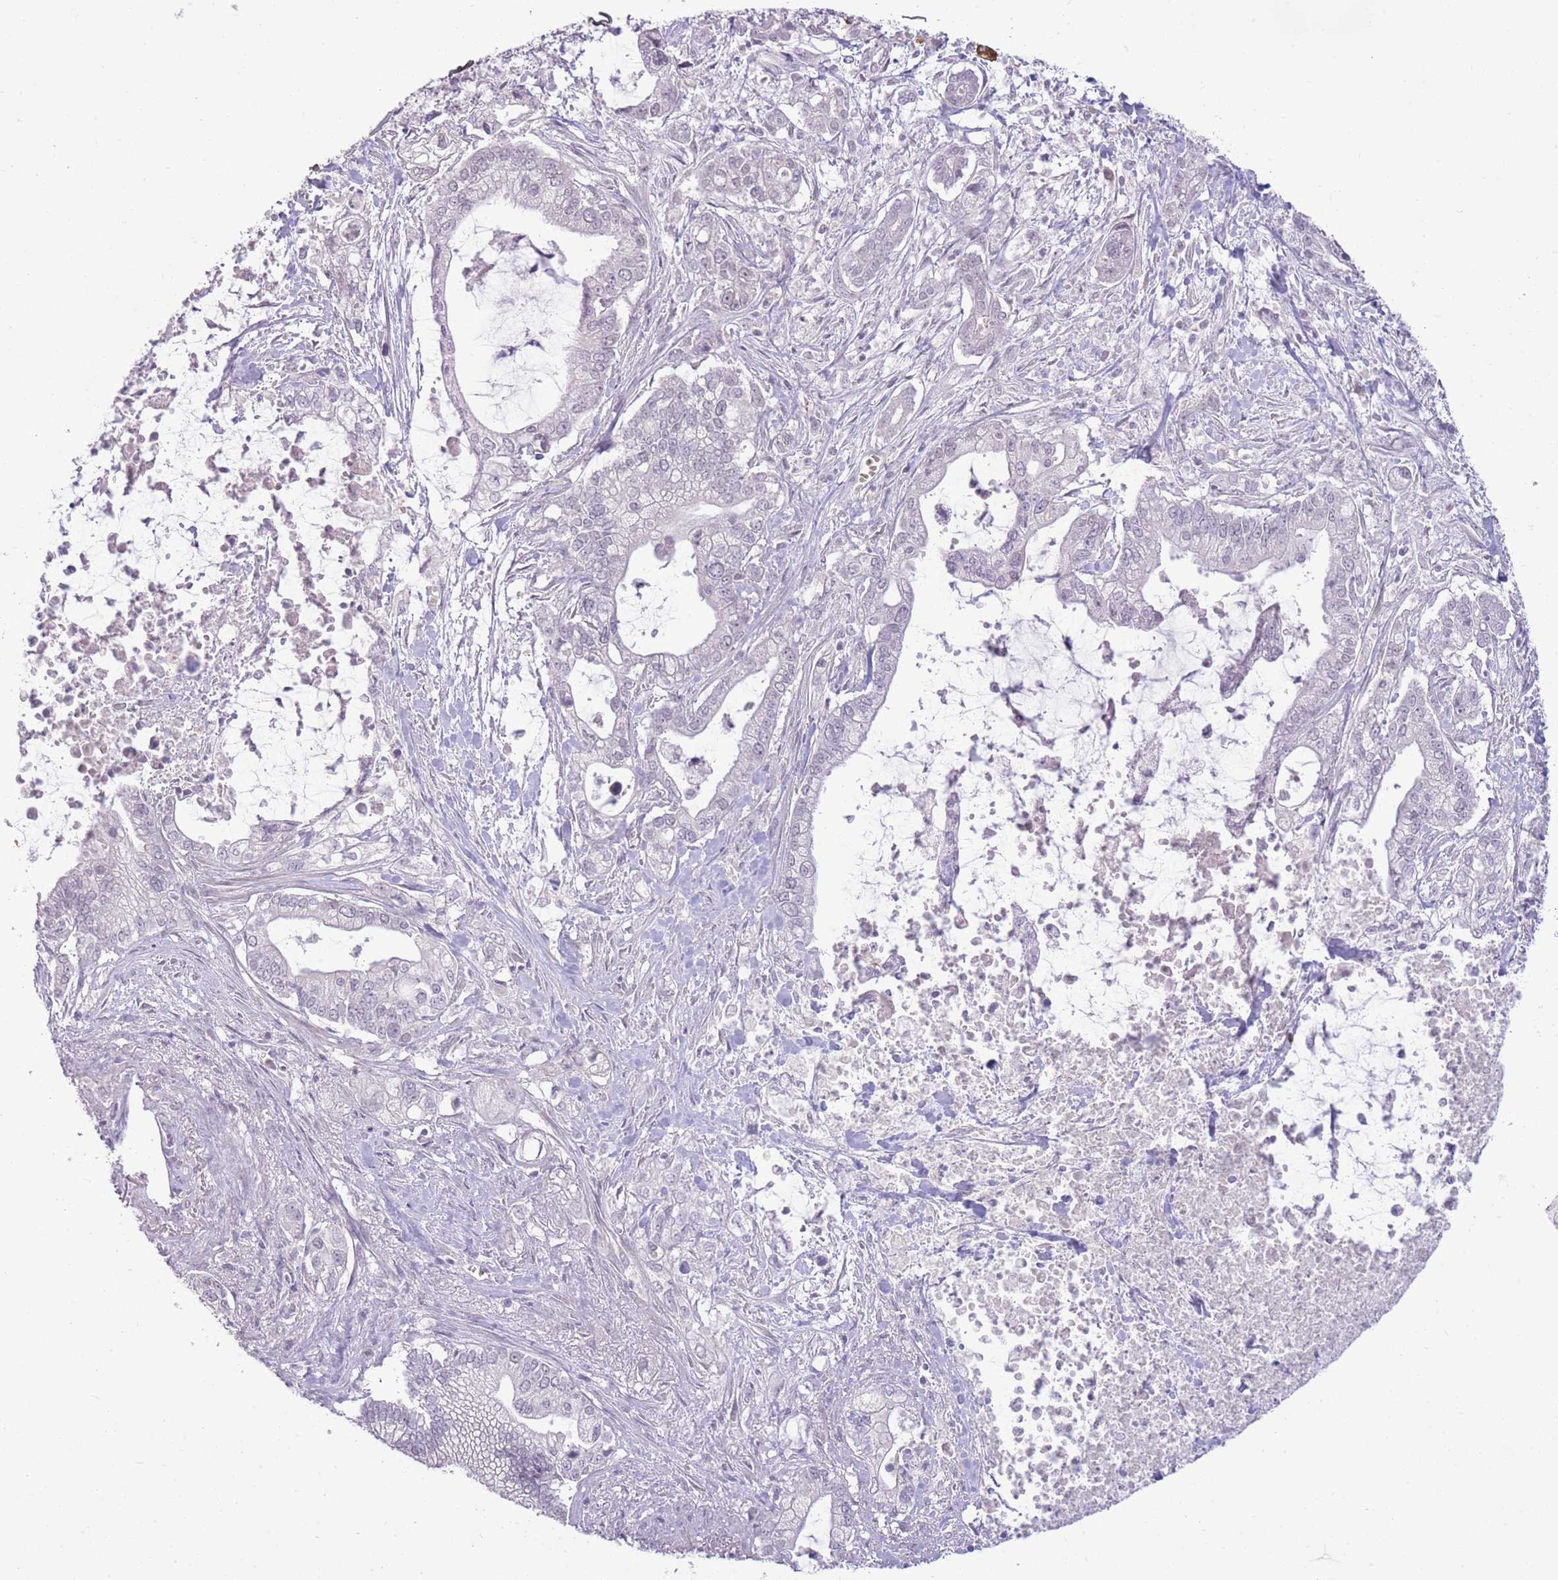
{"staining": {"intensity": "negative", "quantity": "none", "location": "none"}, "tissue": "pancreatic cancer", "cell_type": "Tumor cells", "image_type": "cancer", "snomed": [{"axis": "morphology", "description": "Adenocarcinoma, NOS"}, {"axis": "topography", "description": "Pancreas"}], "caption": "IHC histopathology image of neoplastic tissue: pancreatic cancer (adenocarcinoma) stained with DAB (3,3'-diaminobenzidine) exhibits no significant protein staining in tumor cells.", "gene": "ZBTB24", "patient": {"sex": "male", "age": 69}}